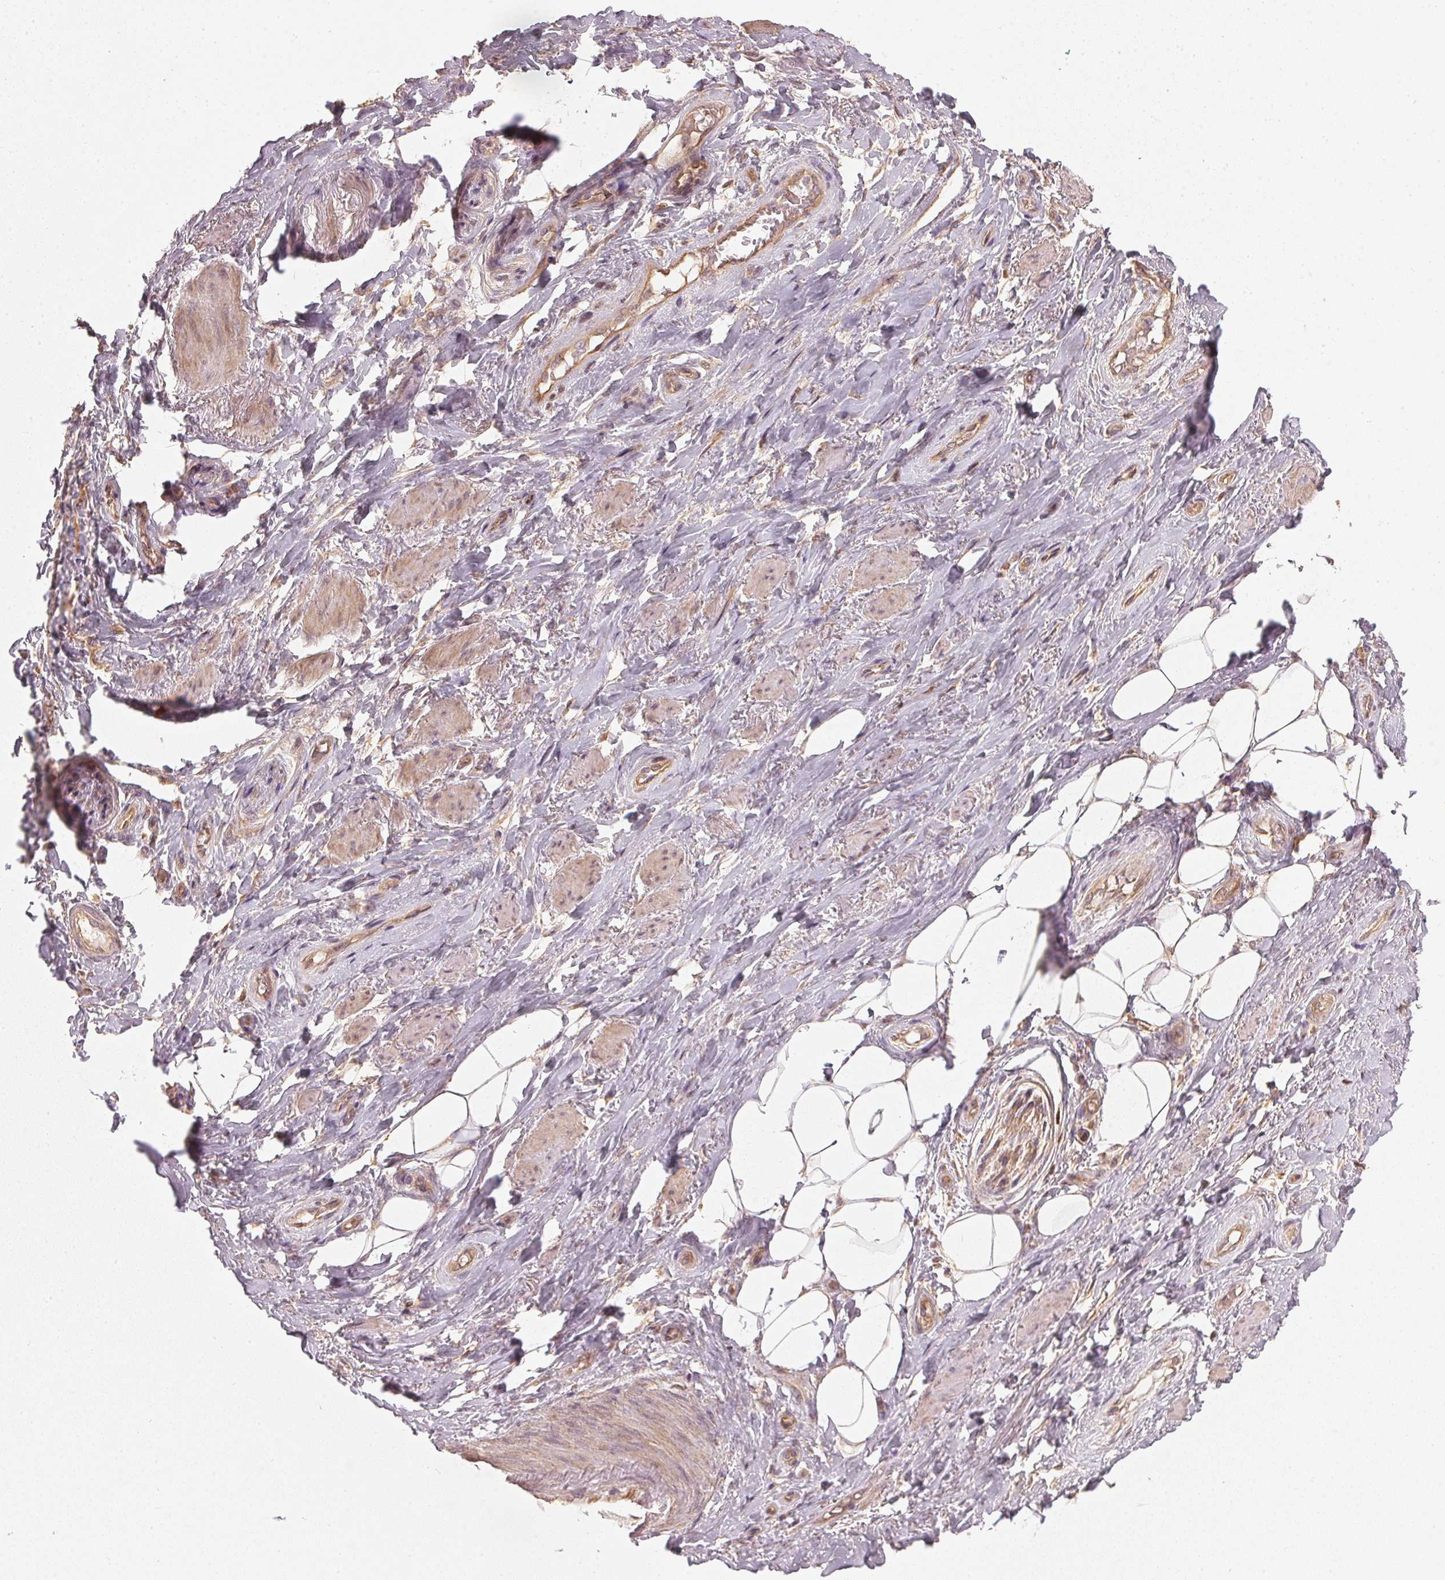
{"staining": {"intensity": "negative", "quantity": "none", "location": "none"}, "tissue": "adipose tissue", "cell_type": "Adipocytes", "image_type": "normal", "snomed": [{"axis": "morphology", "description": "Normal tissue, NOS"}, {"axis": "topography", "description": "Anal"}, {"axis": "topography", "description": "Peripheral nerve tissue"}], "caption": "High magnification brightfield microscopy of unremarkable adipose tissue stained with DAB (3,3'-diaminobenzidine) (brown) and counterstained with hematoxylin (blue): adipocytes show no significant positivity.", "gene": "NADK2", "patient": {"sex": "male", "age": 53}}